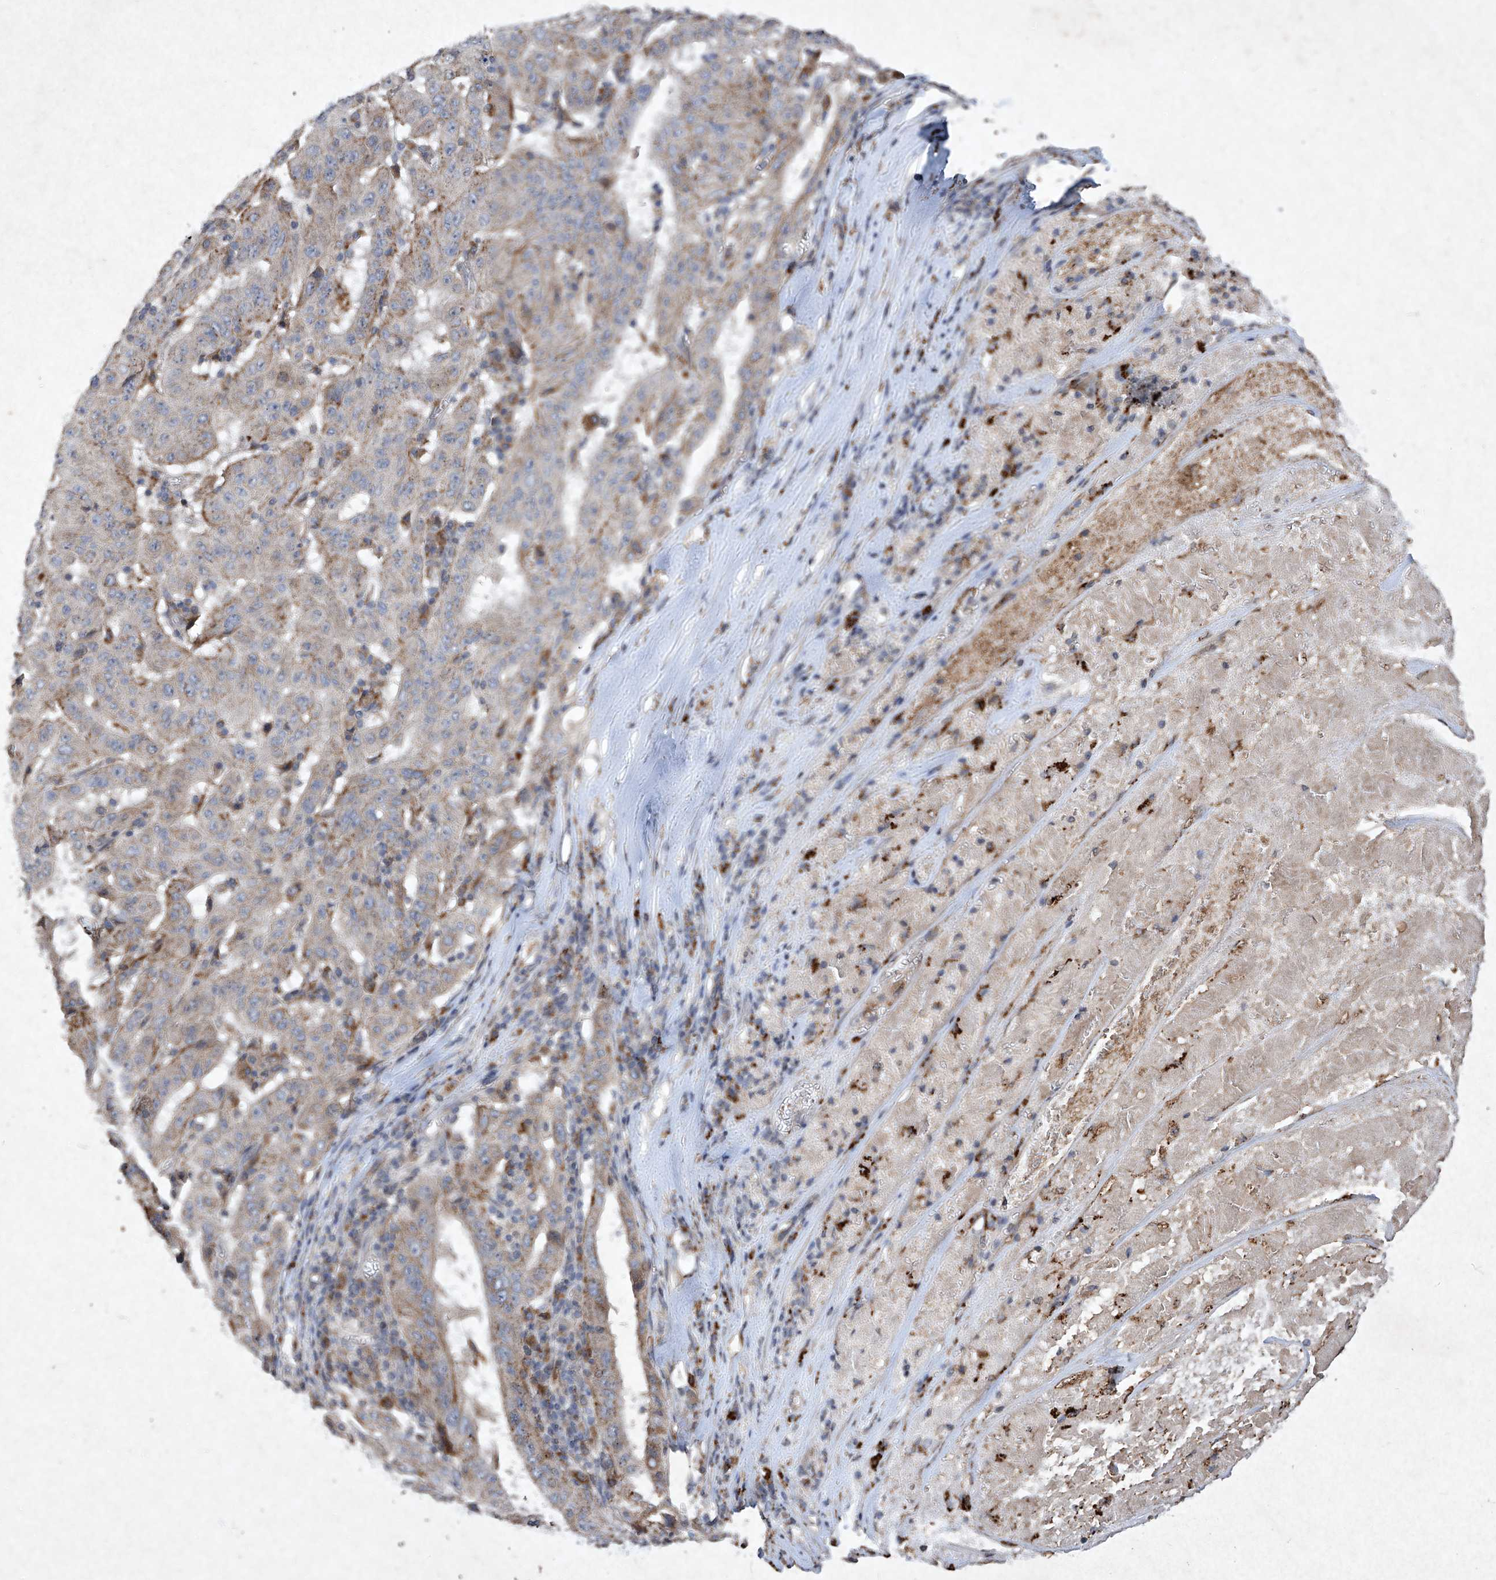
{"staining": {"intensity": "moderate", "quantity": "25%-75%", "location": "cytoplasmic/membranous"}, "tissue": "pancreatic cancer", "cell_type": "Tumor cells", "image_type": "cancer", "snomed": [{"axis": "morphology", "description": "Adenocarcinoma, NOS"}, {"axis": "topography", "description": "Pancreas"}], "caption": "A micrograph of human pancreatic cancer (adenocarcinoma) stained for a protein reveals moderate cytoplasmic/membranous brown staining in tumor cells. (Stains: DAB in brown, nuclei in blue, Microscopy: brightfield microscopy at high magnification).", "gene": "MED16", "patient": {"sex": "male", "age": 63}}